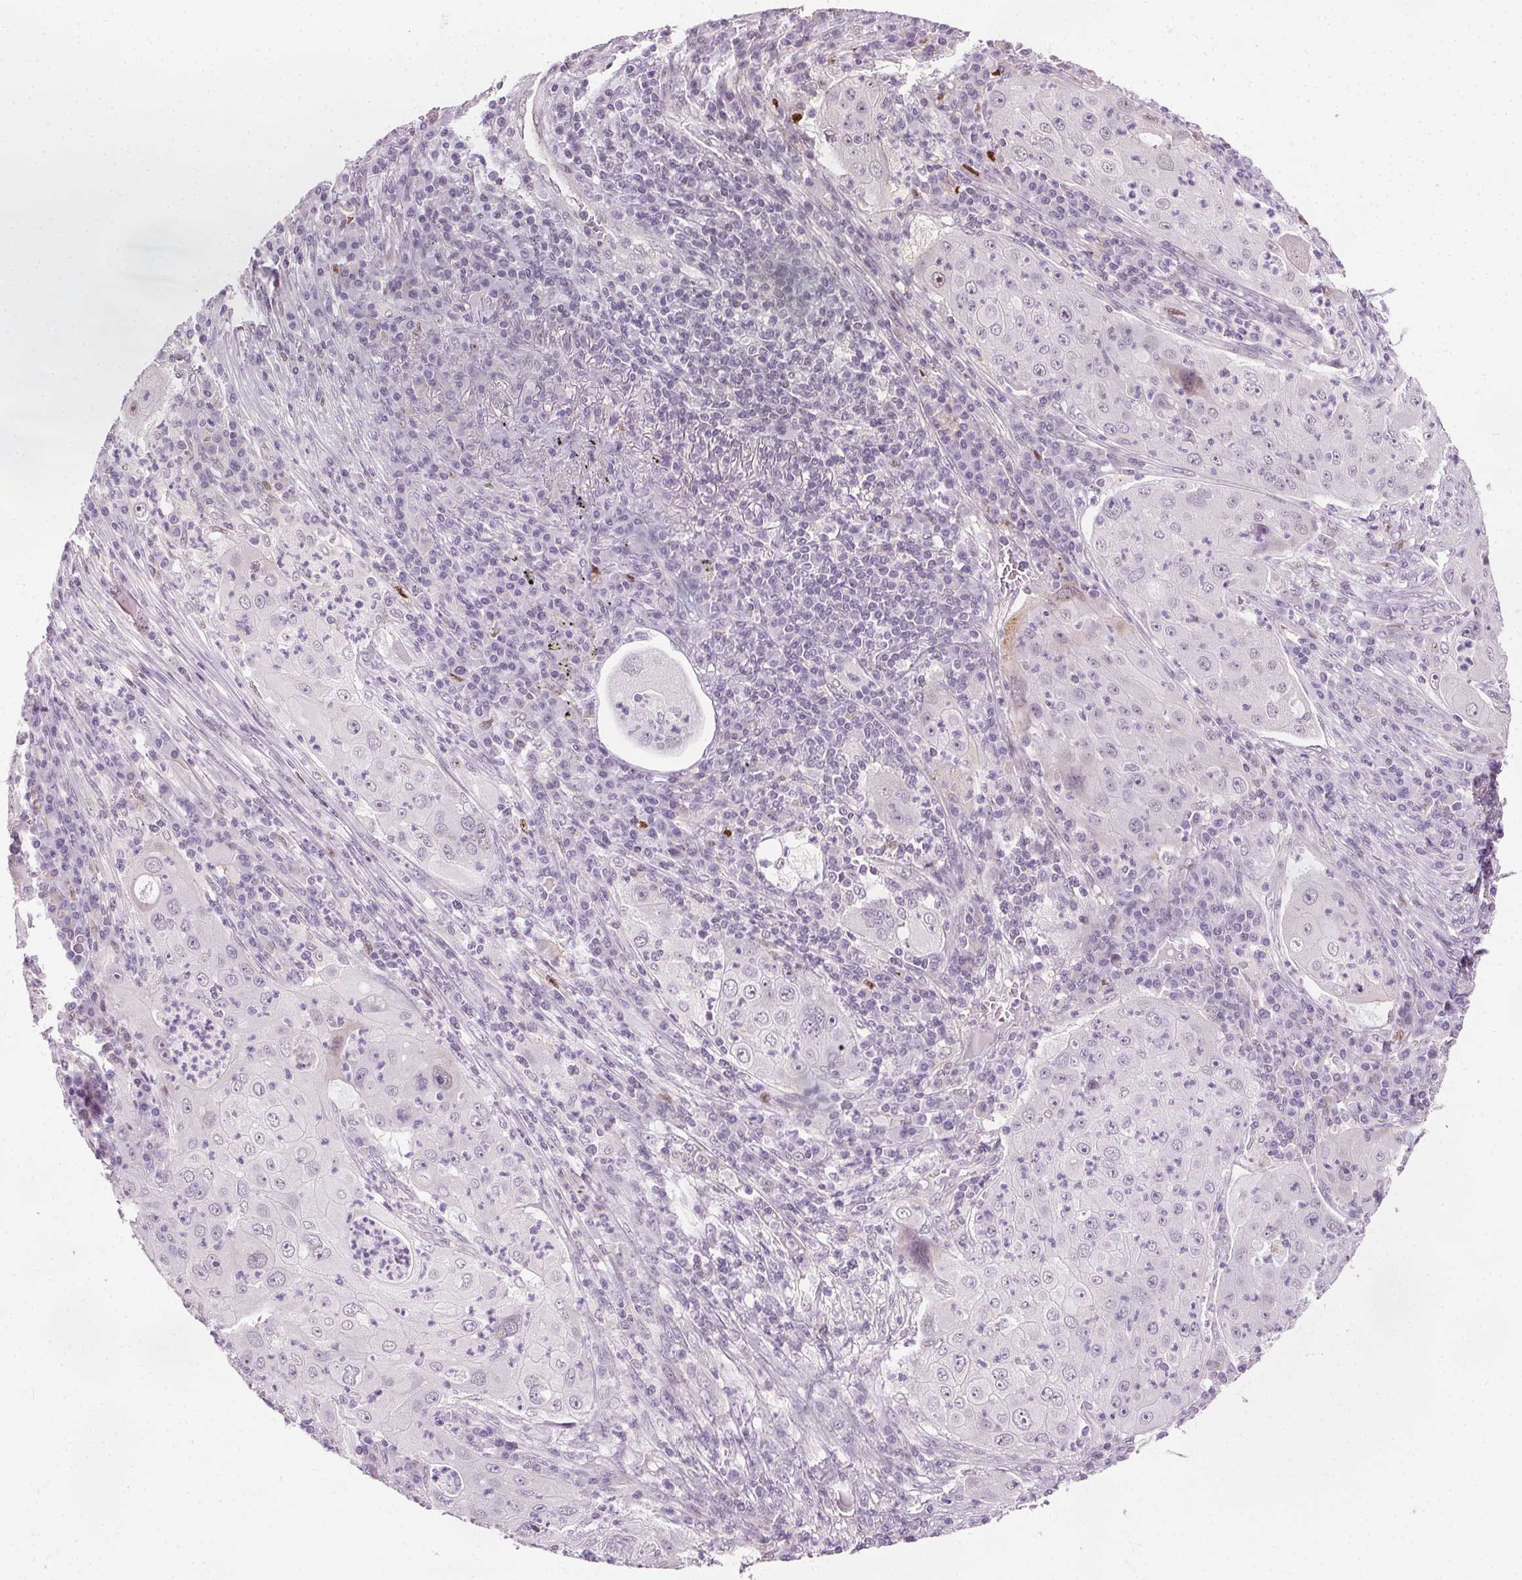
{"staining": {"intensity": "negative", "quantity": "none", "location": "none"}, "tissue": "lung cancer", "cell_type": "Tumor cells", "image_type": "cancer", "snomed": [{"axis": "morphology", "description": "Squamous cell carcinoma, NOS"}, {"axis": "topography", "description": "Lung"}], "caption": "An image of lung squamous cell carcinoma stained for a protein shows no brown staining in tumor cells. Brightfield microscopy of immunohistochemistry (IHC) stained with DAB (brown) and hematoxylin (blue), captured at high magnification.", "gene": "CEBPA", "patient": {"sex": "female", "age": 59}}